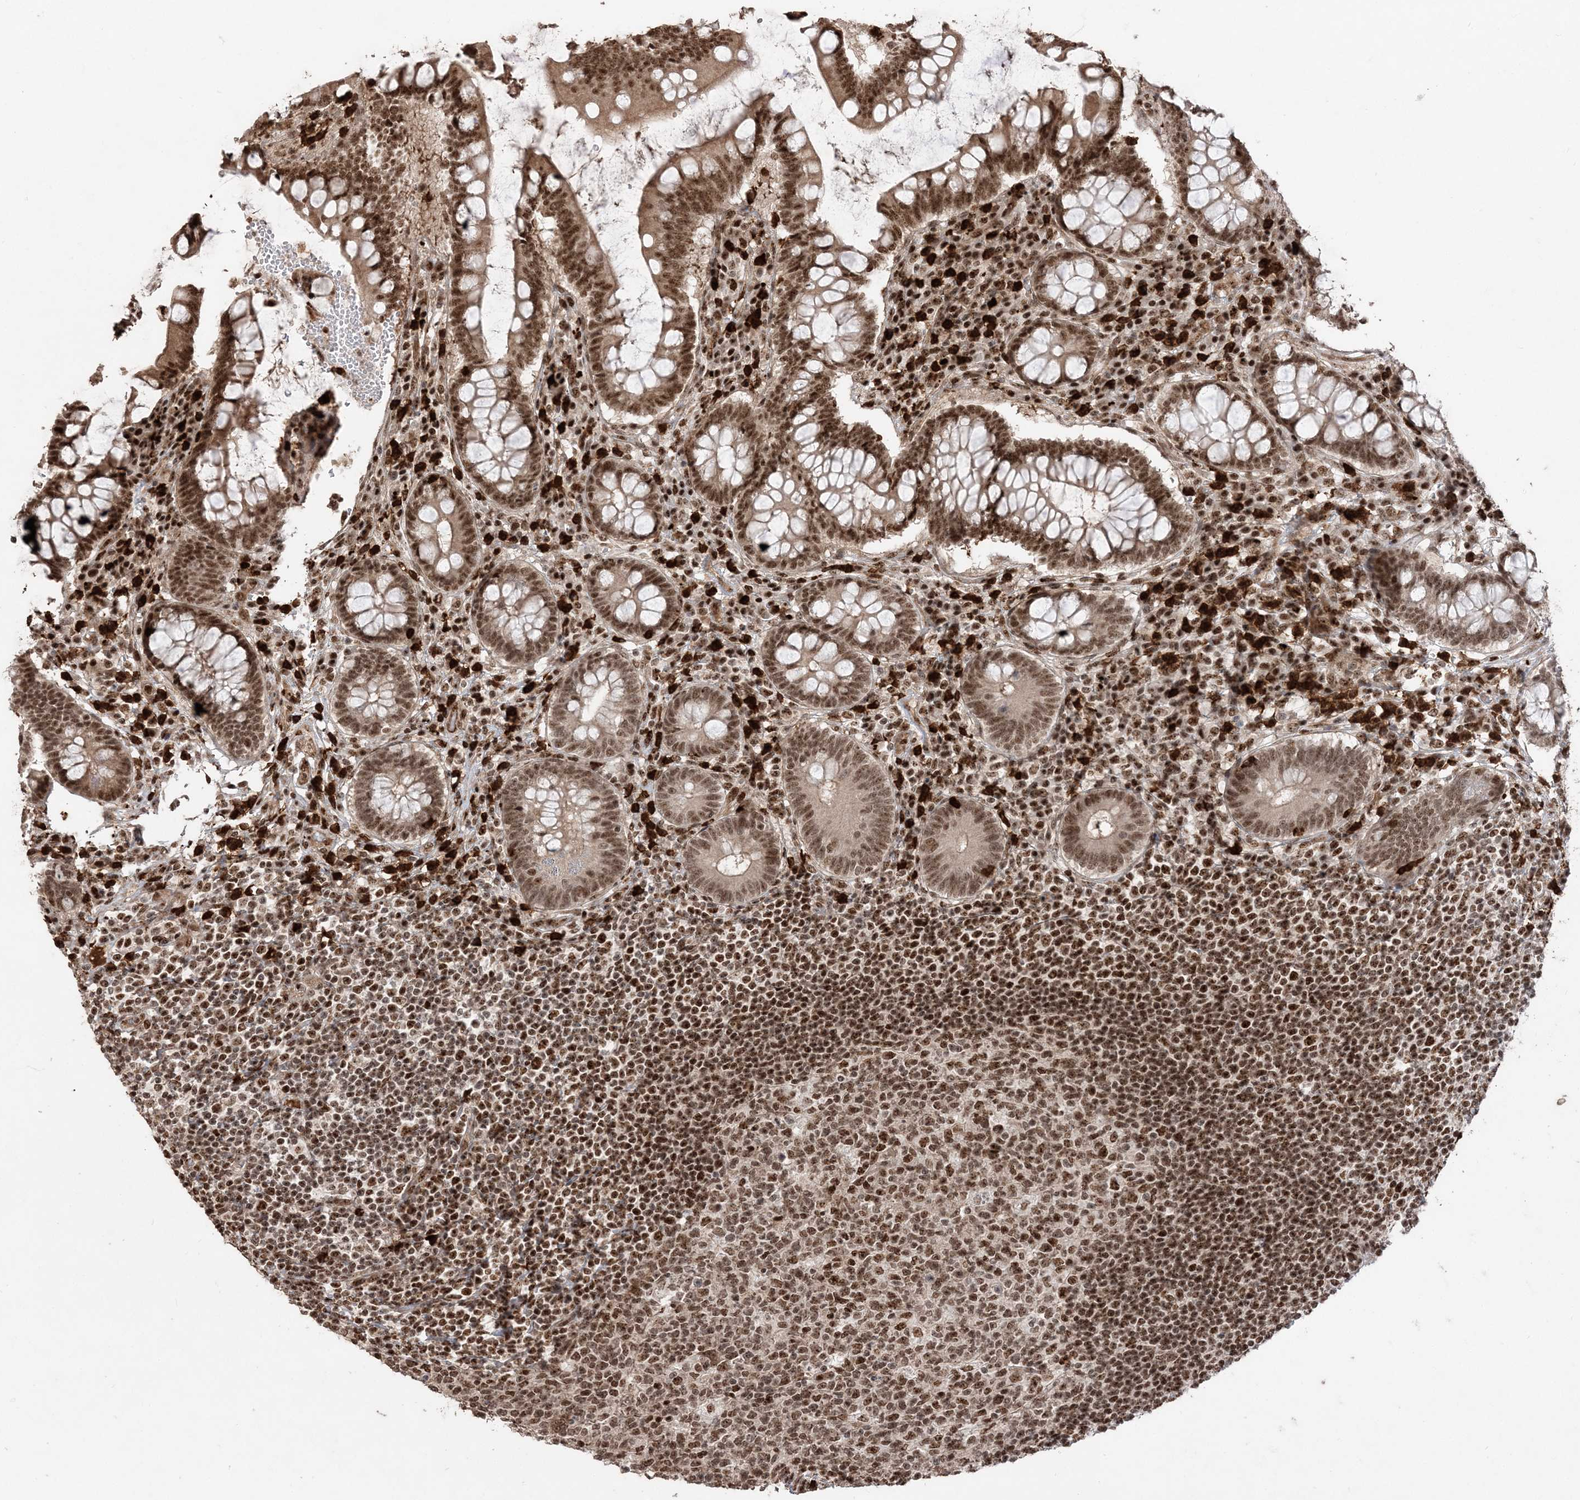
{"staining": {"intensity": "strong", "quantity": ">75%", "location": "cytoplasmic/membranous,nuclear"}, "tissue": "colon", "cell_type": "Endothelial cells", "image_type": "normal", "snomed": [{"axis": "morphology", "description": "Normal tissue, NOS"}, {"axis": "topography", "description": "Colon"}], "caption": "Protein expression analysis of benign human colon reveals strong cytoplasmic/membranous,nuclear expression in about >75% of endothelial cells. The protein is shown in brown color, while the nuclei are stained blue.", "gene": "RBM17", "patient": {"sex": "female", "age": 79}}